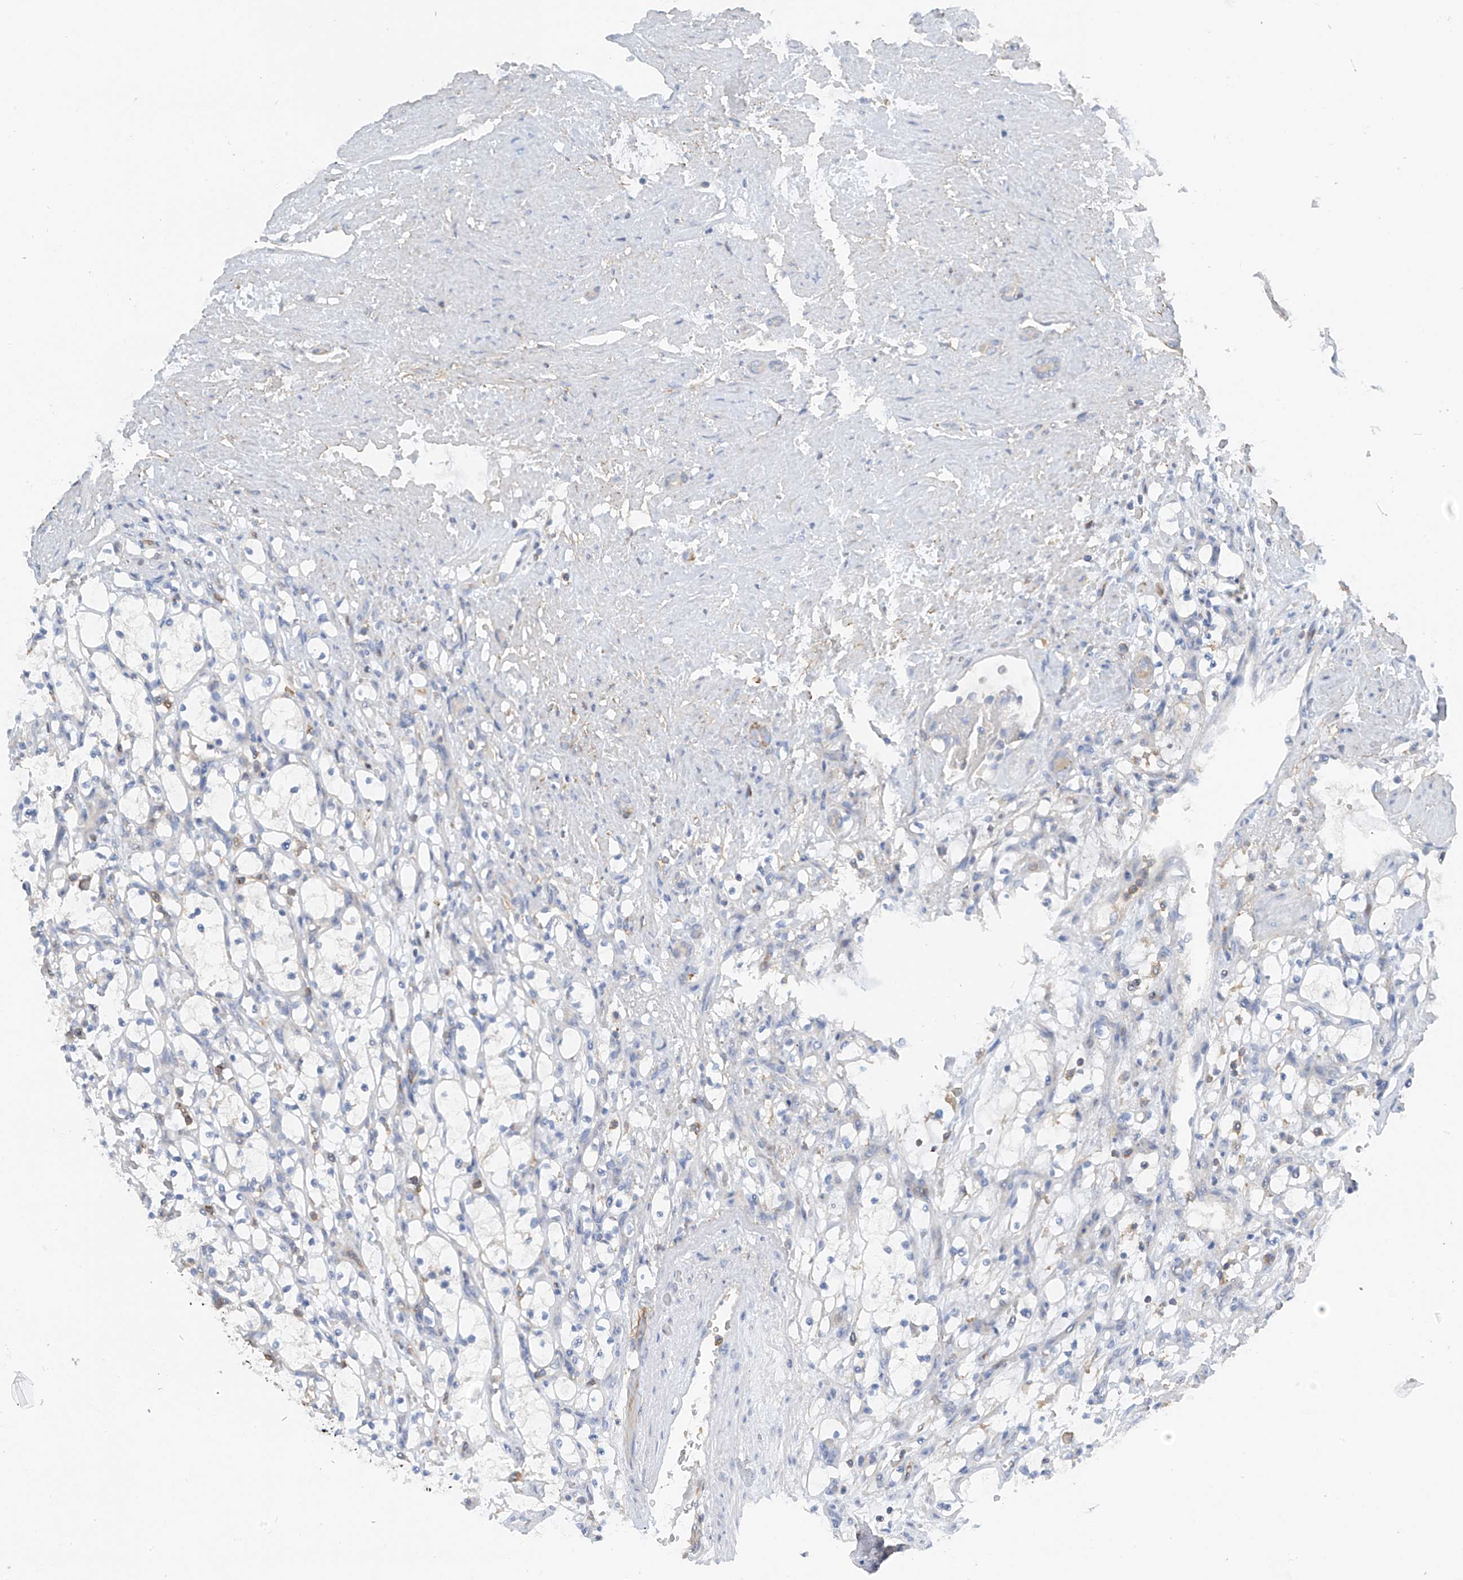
{"staining": {"intensity": "negative", "quantity": "none", "location": "none"}, "tissue": "renal cancer", "cell_type": "Tumor cells", "image_type": "cancer", "snomed": [{"axis": "morphology", "description": "Adenocarcinoma, NOS"}, {"axis": "topography", "description": "Kidney"}], "caption": "The image demonstrates no significant expression in tumor cells of renal cancer (adenocarcinoma).", "gene": "NALCN", "patient": {"sex": "female", "age": 69}}